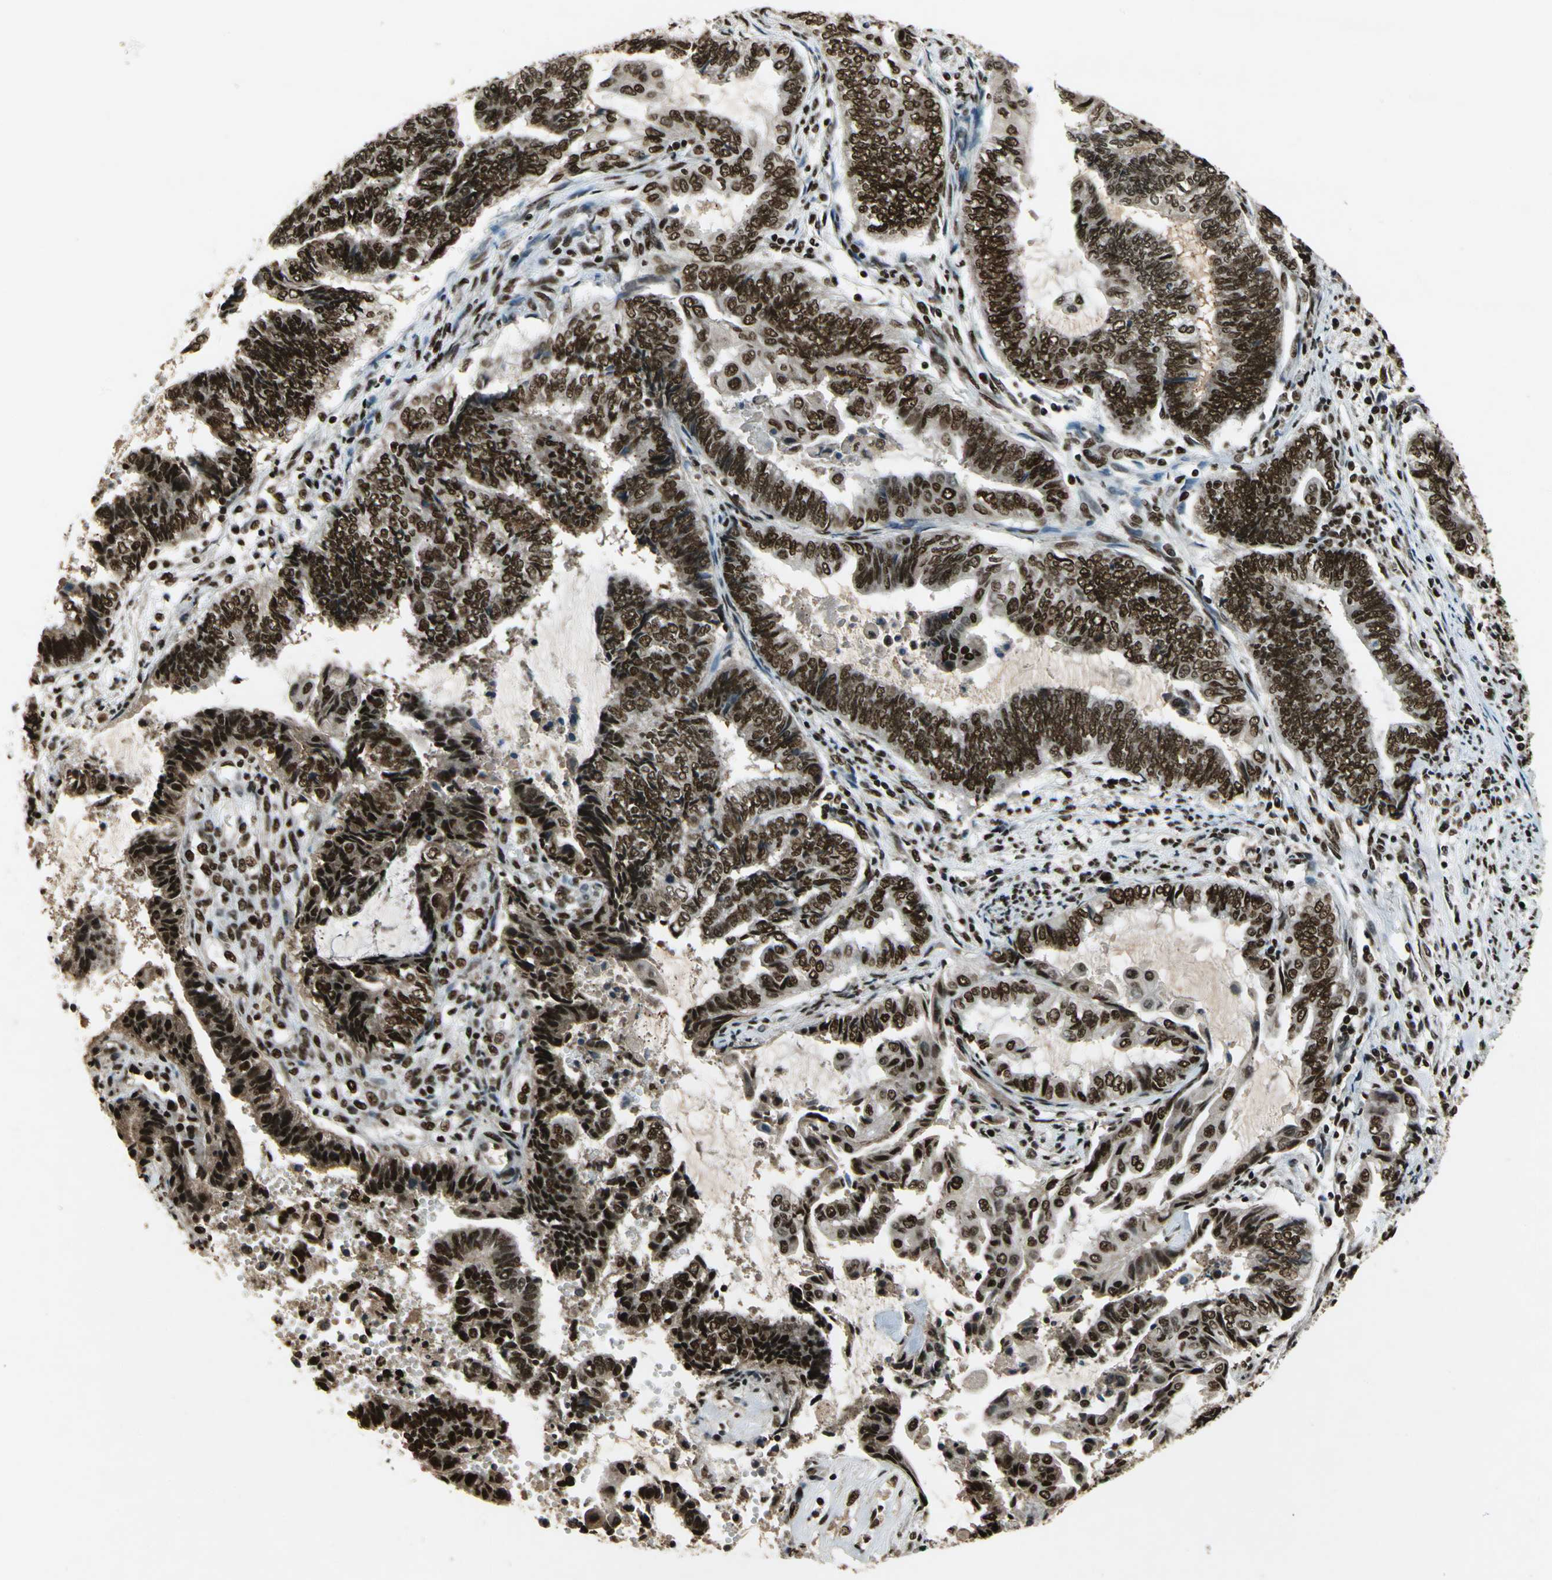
{"staining": {"intensity": "strong", "quantity": ">75%", "location": "cytoplasmic/membranous"}, "tissue": "endometrial cancer", "cell_type": "Tumor cells", "image_type": "cancer", "snomed": [{"axis": "morphology", "description": "Adenocarcinoma, NOS"}, {"axis": "topography", "description": "Uterus"}, {"axis": "topography", "description": "Endometrium"}], "caption": "Strong cytoplasmic/membranous protein expression is appreciated in approximately >75% of tumor cells in adenocarcinoma (endometrial).", "gene": "MTA2", "patient": {"sex": "female", "age": 70}}